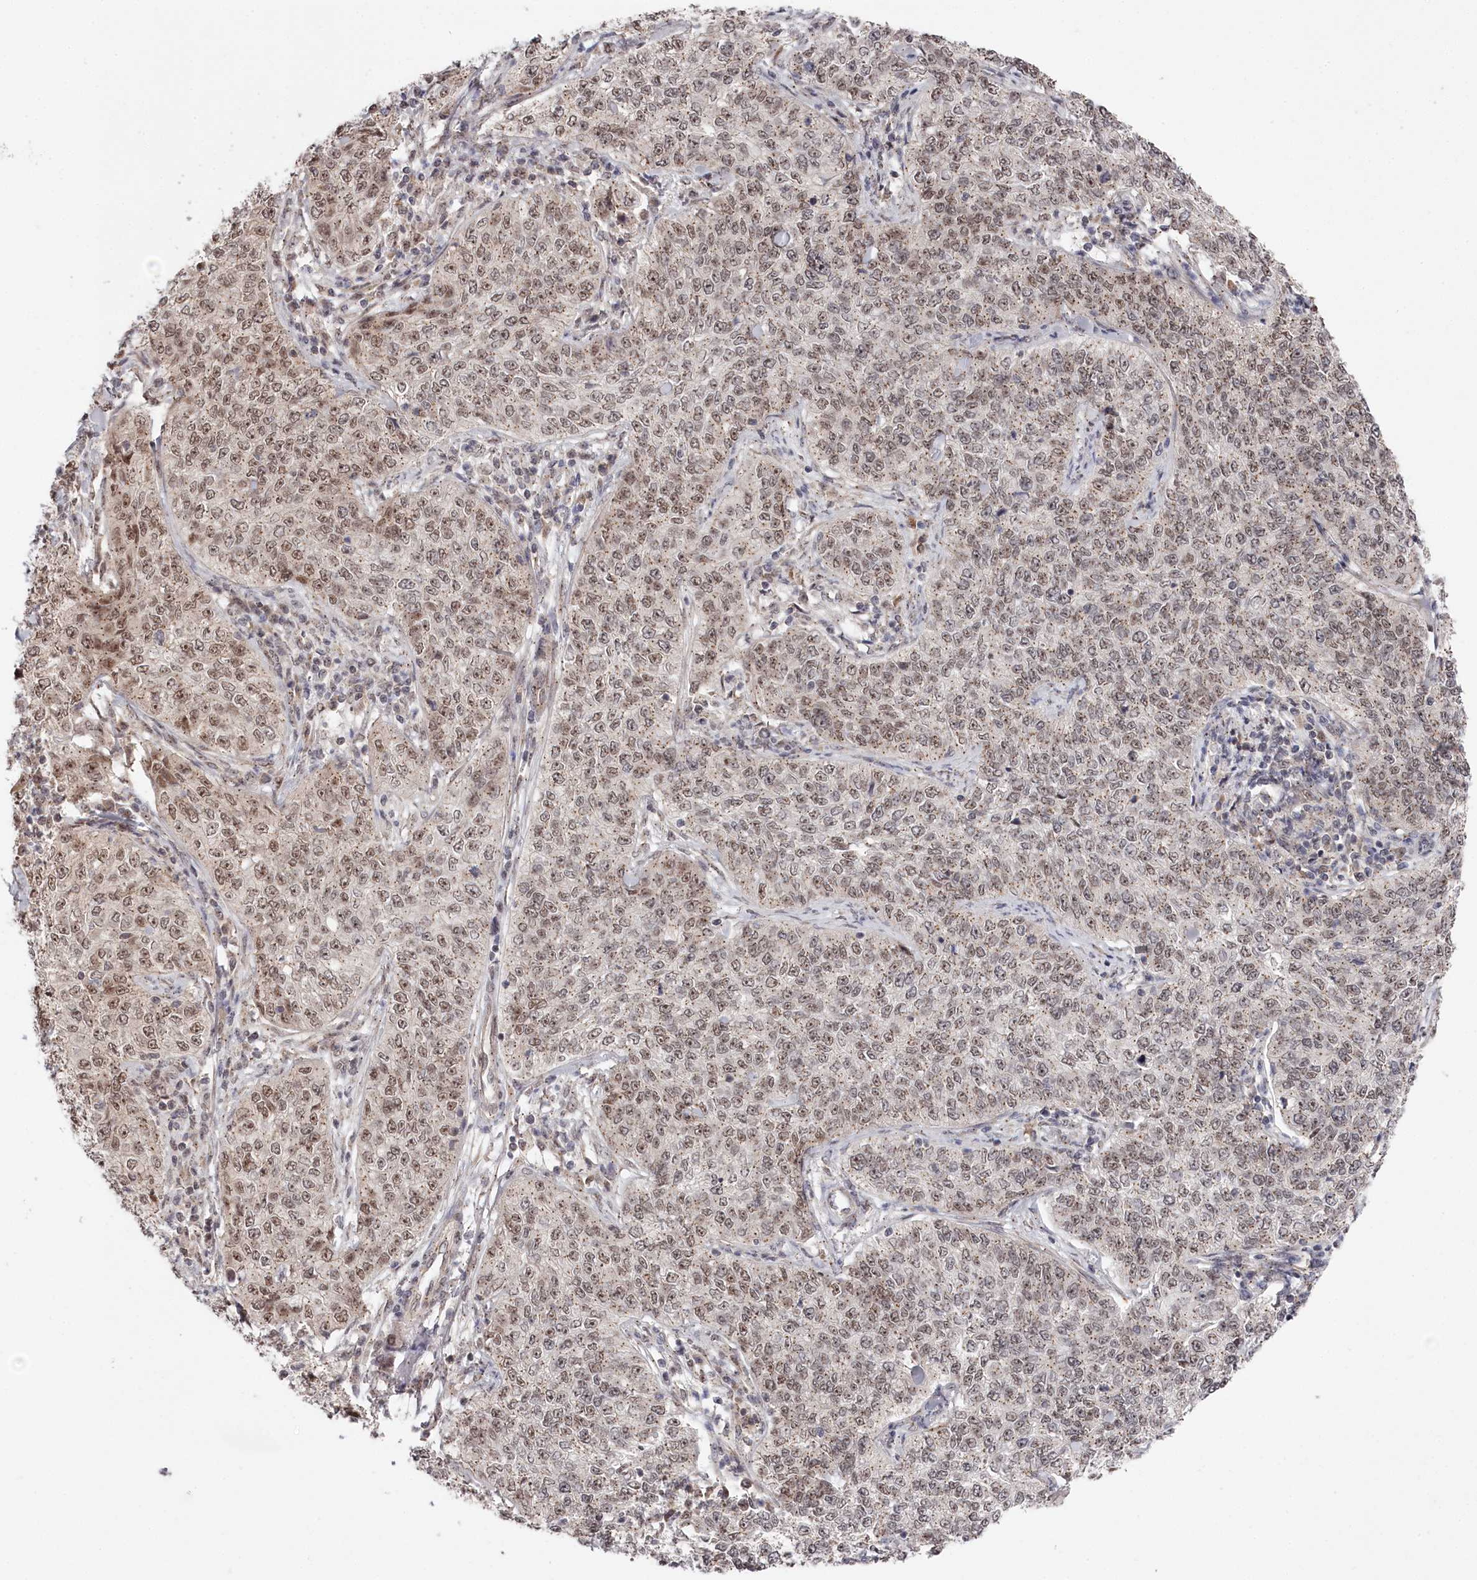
{"staining": {"intensity": "weak", "quantity": "25%-75%", "location": "nuclear"}, "tissue": "cervical cancer", "cell_type": "Tumor cells", "image_type": "cancer", "snomed": [{"axis": "morphology", "description": "Squamous cell carcinoma, NOS"}, {"axis": "topography", "description": "Cervix"}], "caption": "Immunohistochemistry of cervical squamous cell carcinoma displays low levels of weak nuclear expression in approximately 25%-75% of tumor cells.", "gene": "EXOSC1", "patient": {"sex": "female", "age": 35}}